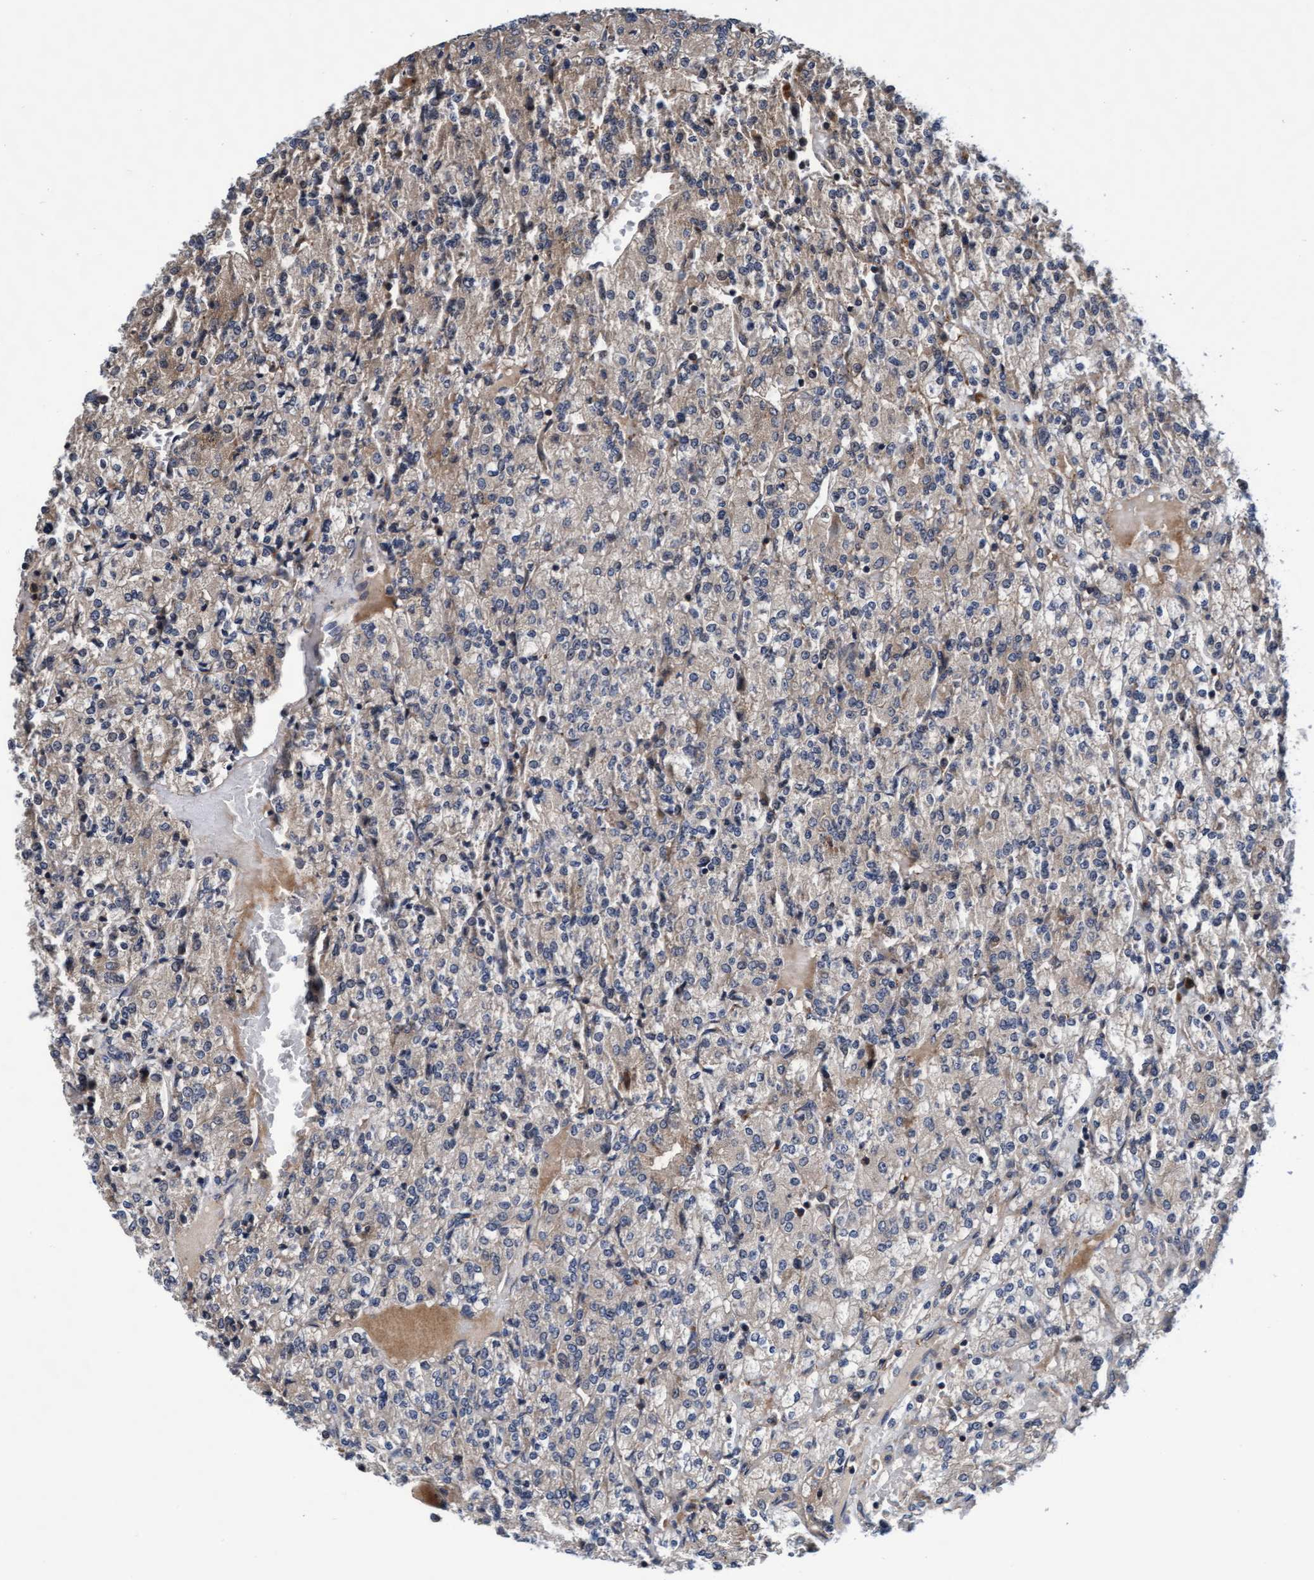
{"staining": {"intensity": "weak", "quantity": "<25%", "location": "cytoplasmic/membranous"}, "tissue": "renal cancer", "cell_type": "Tumor cells", "image_type": "cancer", "snomed": [{"axis": "morphology", "description": "Adenocarcinoma, NOS"}, {"axis": "topography", "description": "Kidney"}], "caption": "This is an immunohistochemistry (IHC) histopathology image of renal cancer (adenocarcinoma). There is no staining in tumor cells.", "gene": "EFCAB13", "patient": {"sex": "male", "age": 77}}